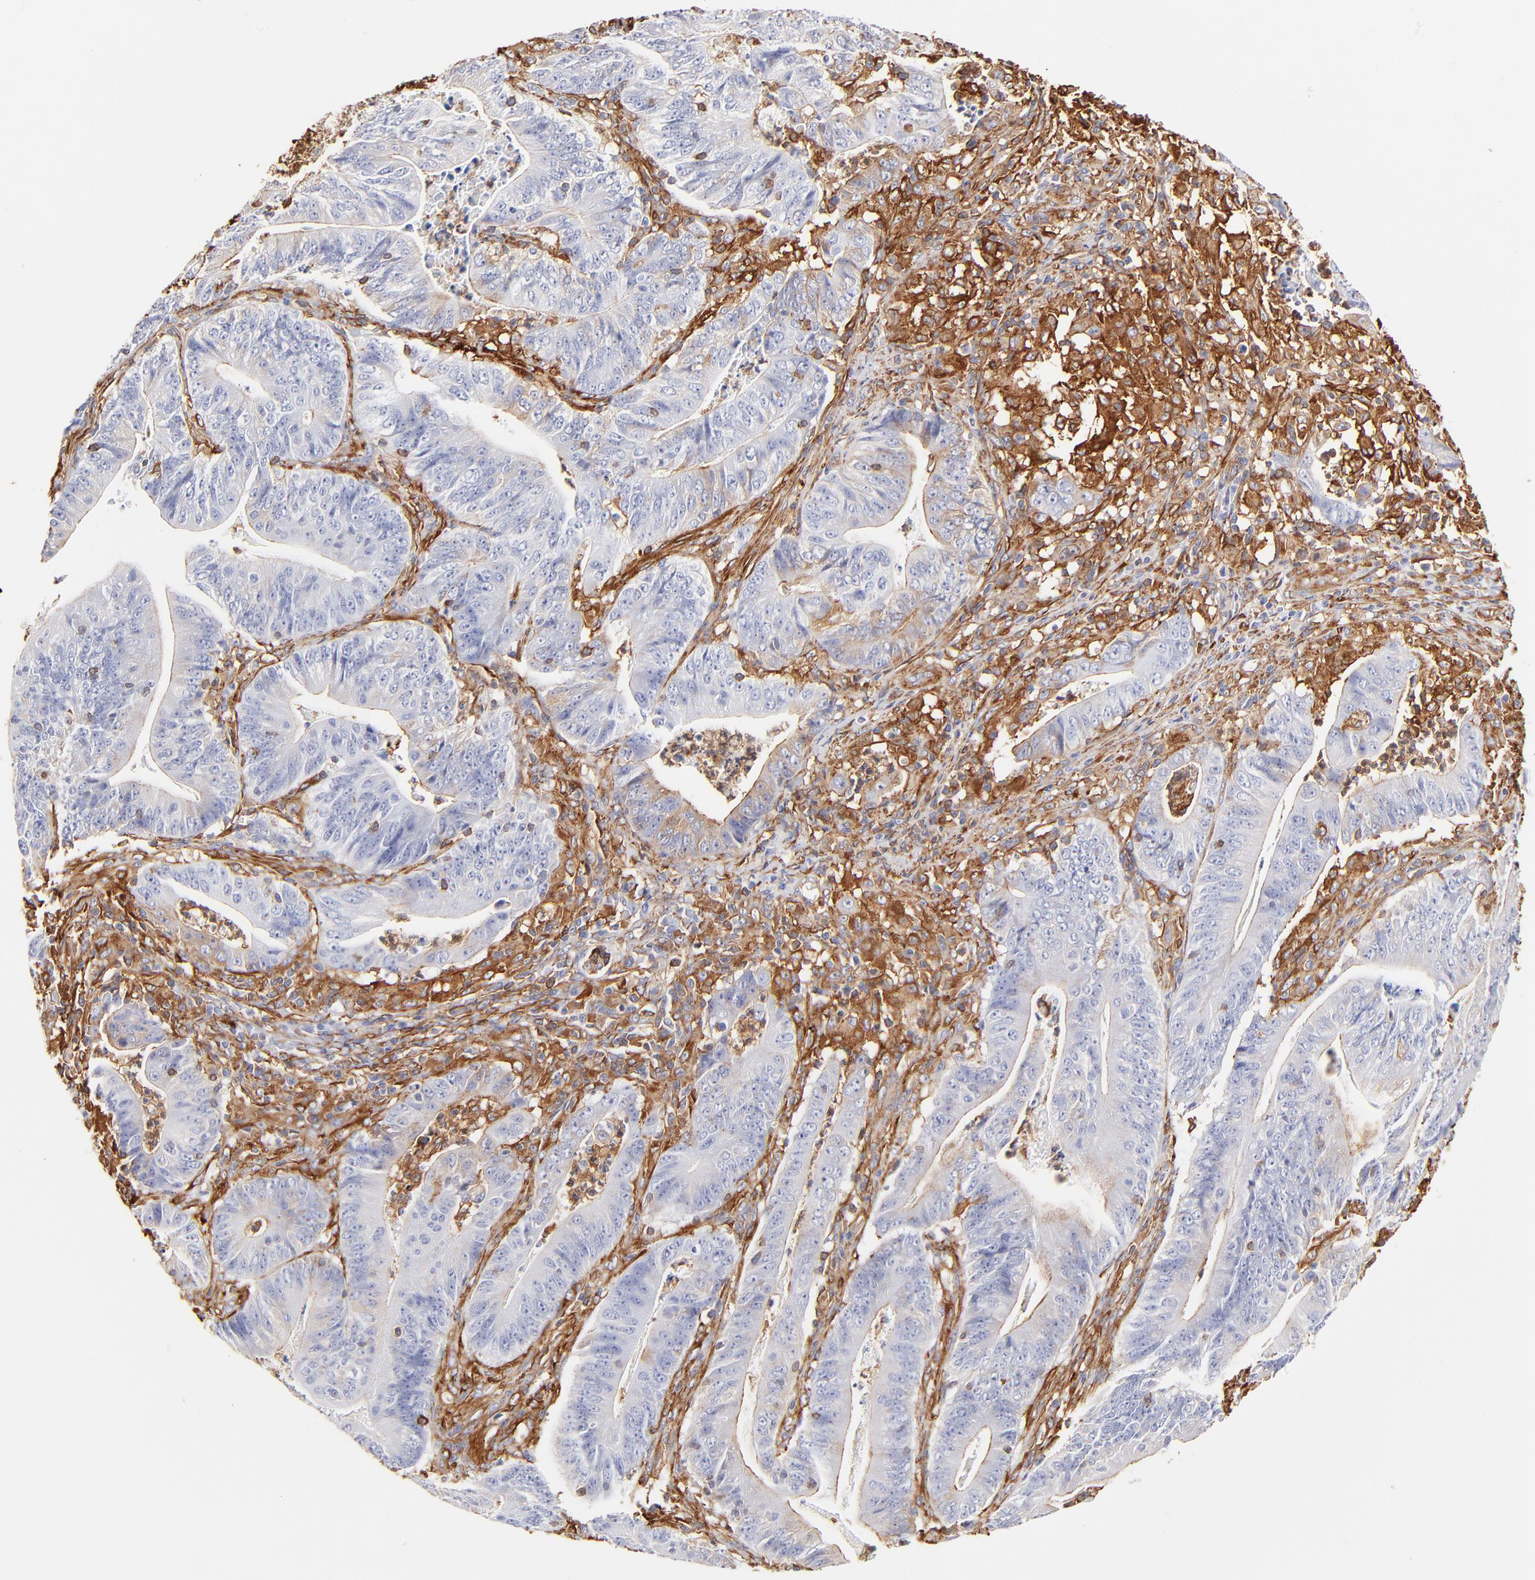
{"staining": {"intensity": "weak", "quantity": "<25%", "location": "cytoplasmic/membranous"}, "tissue": "stomach cancer", "cell_type": "Tumor cells", "image_type": "cancer", "snomed": [{"axis": "morphology", "description": "Adenocarcinoma, NOS"}, {"axis": "topography", "description": "Stomach, lower"}], "caption": "High power microscopy histopathology image of an IHC photomicrograph of adenocarcinoma (stomach), revealing no significant staining in tumor cells.", "gene": "FLNA", "patient": {"sex": "female", "age": 86}}